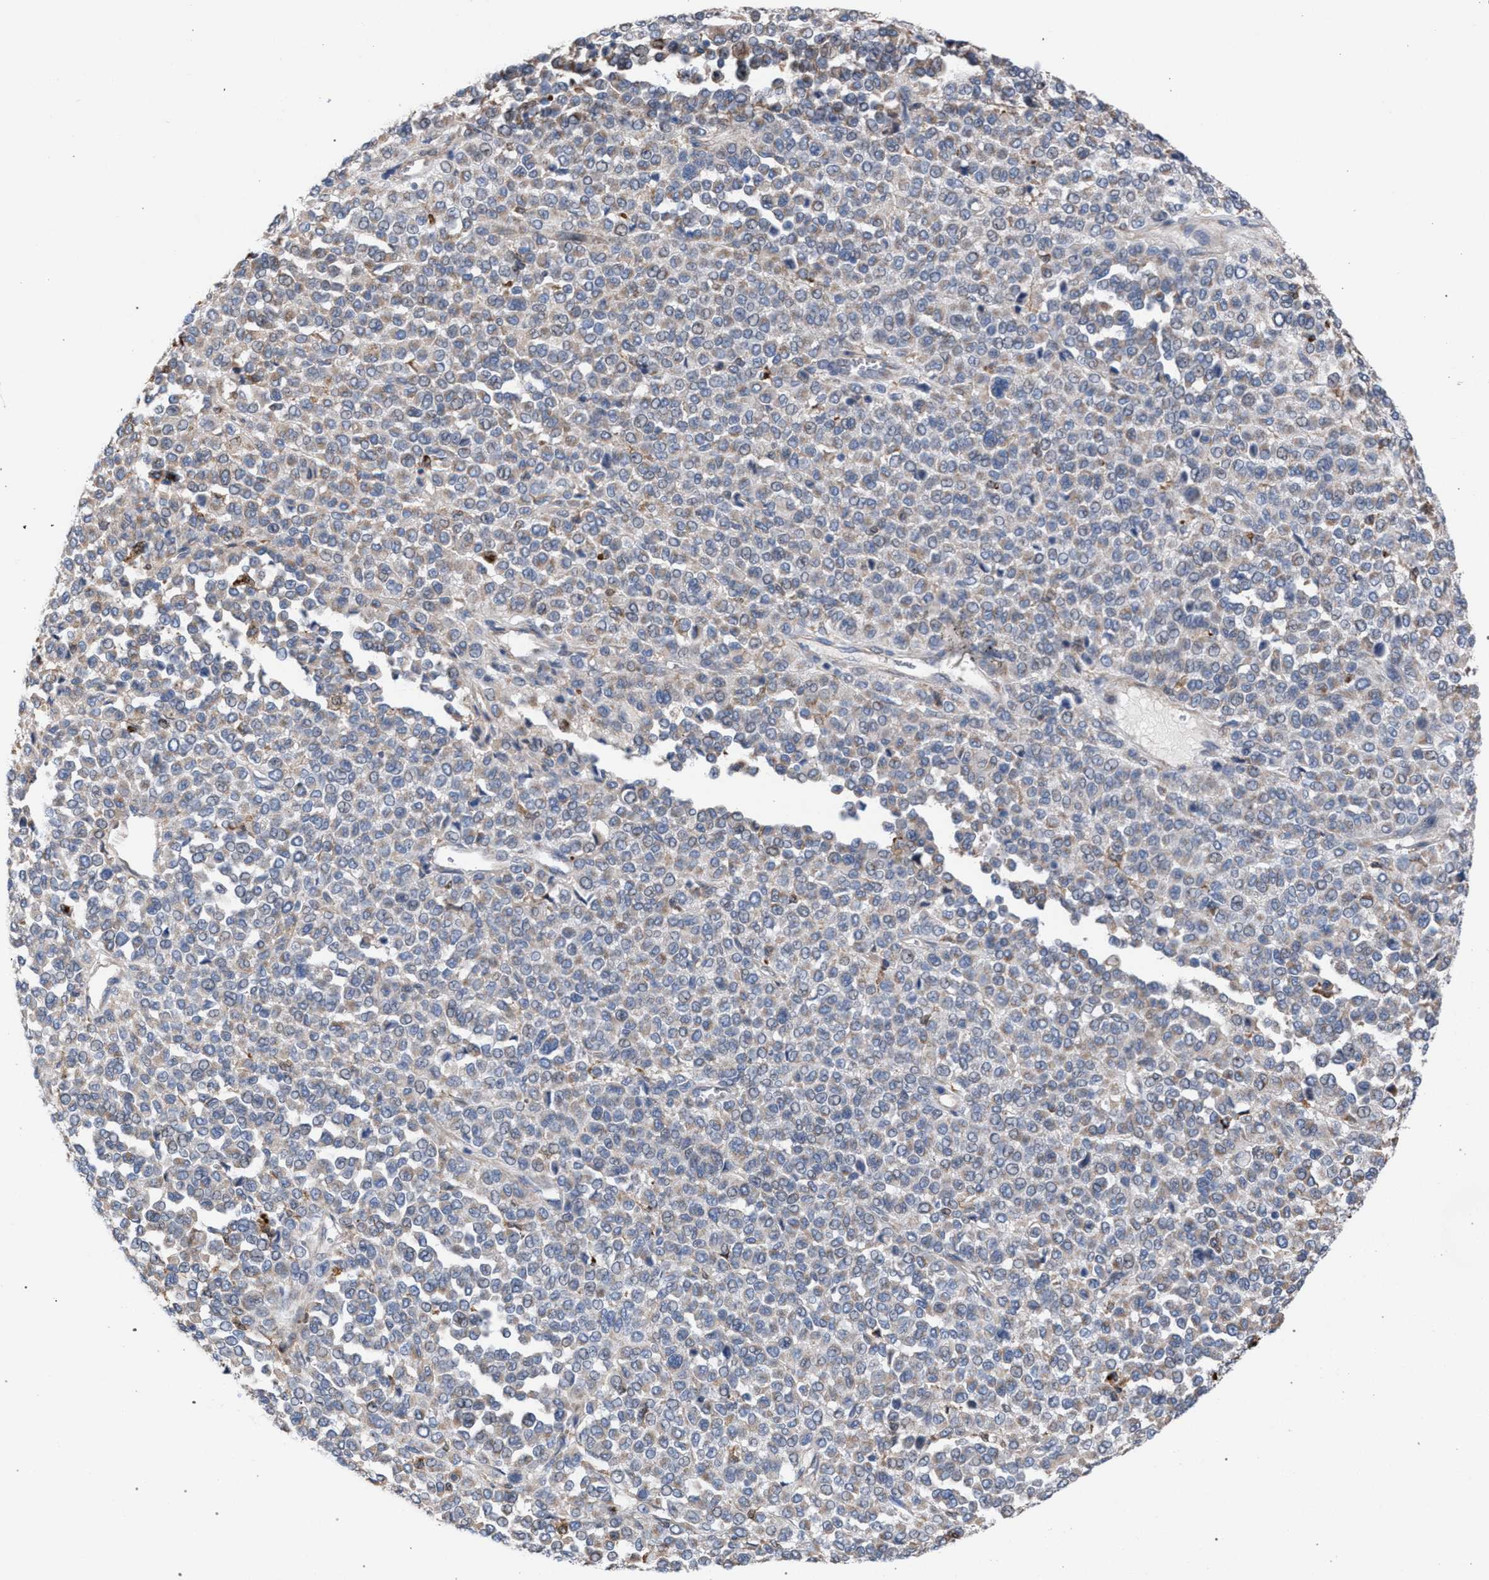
{"staining": {"intensity": "weak", "quantity": "<25%", "location": "cytoplasmic/membranous"}, "tissue": "melanoma", "cell_type": "Tumor cells", "image_type": "cancer", "snomed": [{"axis": "morphology", "description": "Malignant melanoma, Metastatic site"}, {"axis": "topography", "description": "Pancreas"}], "caption": "An IHC micrograph of malignant melanoma (metastatic site) is shown. There is no staining in tumor cells of malignant melanoma (metastatic site).", "gene": "RNF135", "patient": {"sex": "female", "age": 30}}